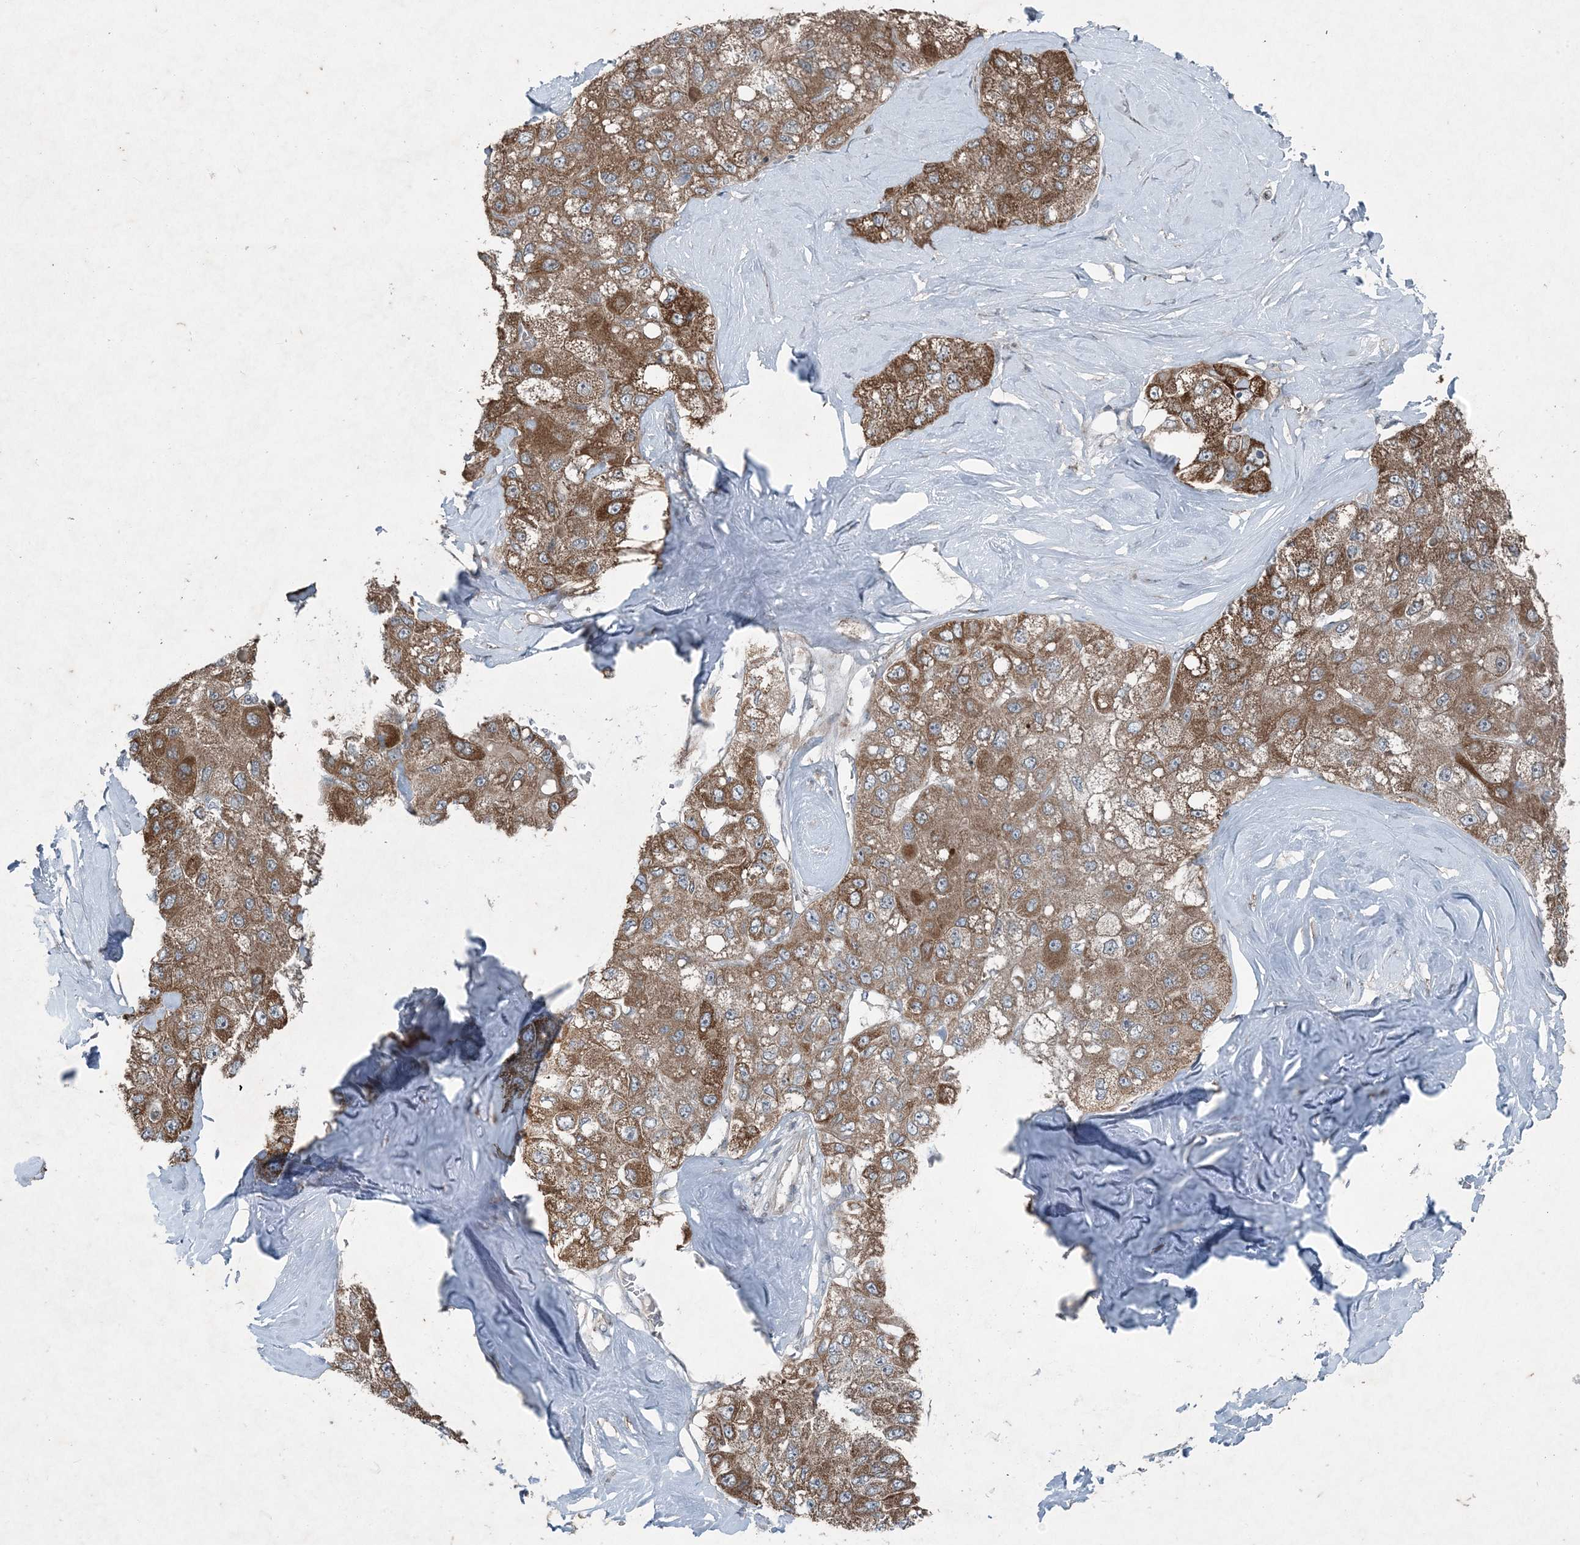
{"staining": {"intensity": "strong", "quantity": "25%-75%", "location": "cytoplasmic/membranous"}, "tissue": "liver cancer", "cell_type": "Tumor cells", "image_type": "cancer", "snomed": [{"axis": "morphology", "description": "Carcinoma, Hepatocellular, NOS"}, {"axis": "topography", "description": "Liver"}], "caption": "Tumor cells display high levels of strong cytoplasmic/membranous staining in approximately 25%-75% of cells in human liver hepatocellular carcinoma. Nuclei are stained in blue.", "gene": "PC", "patient": {"sex": "male", "age": 80}}